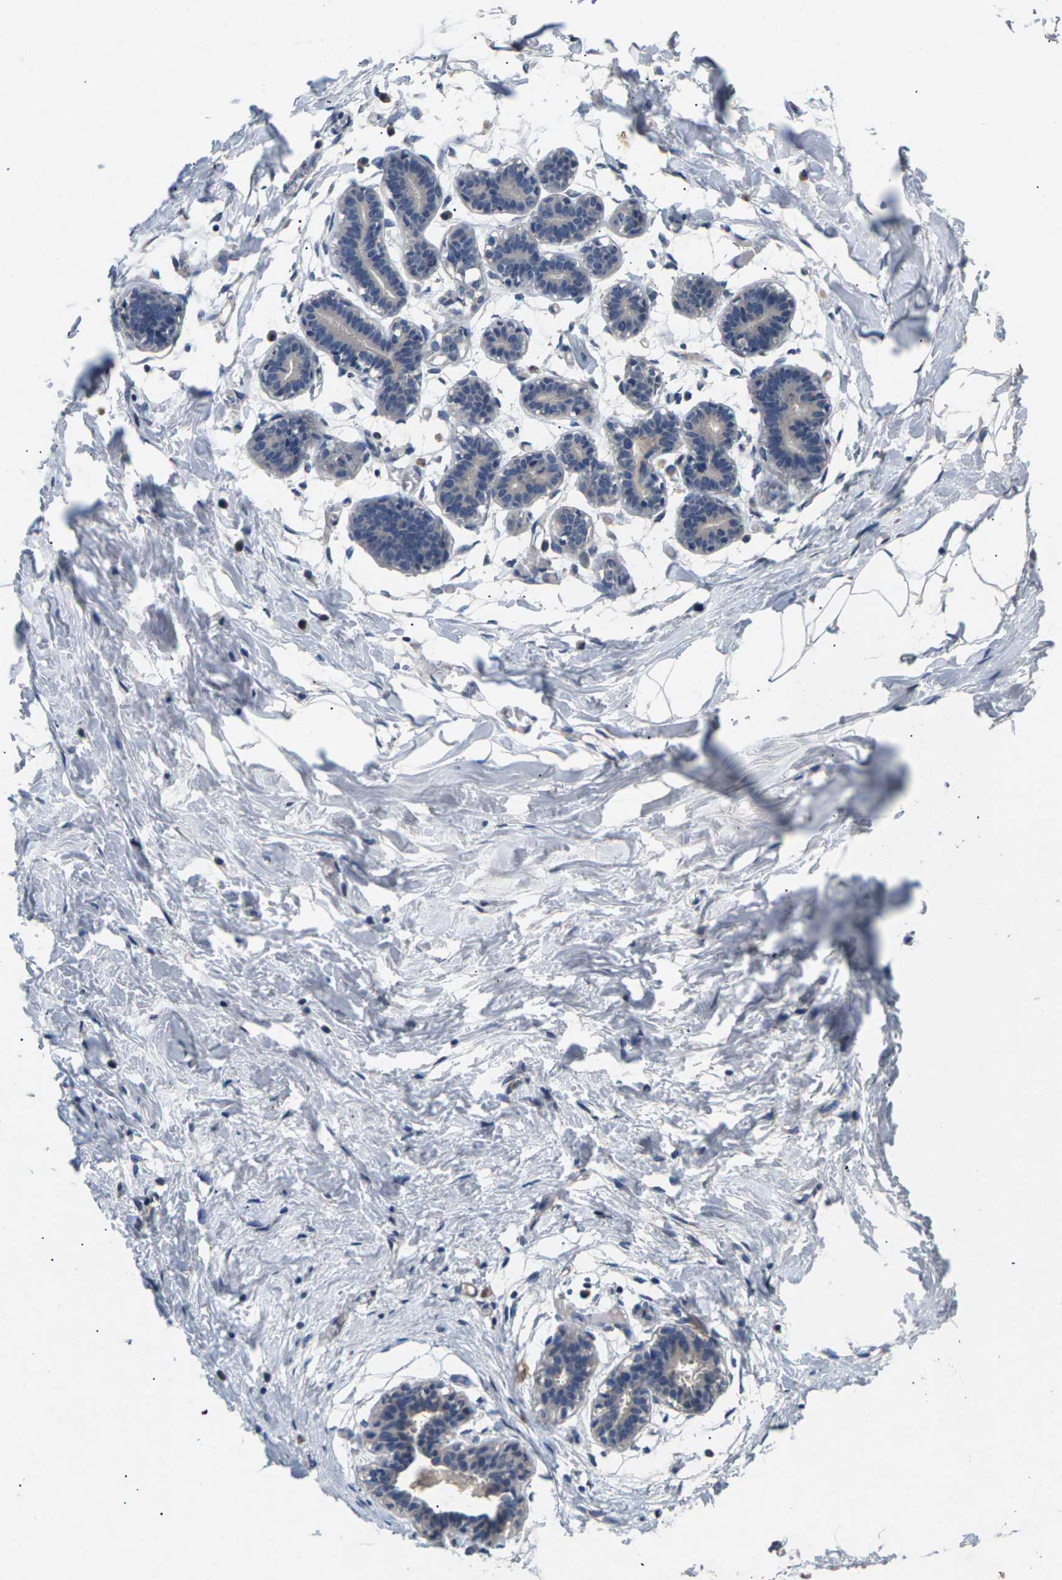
{"staining": {"intensity": "negative", "quantity": "none", "location": "none"}, "tissue": "breast", "cell_type": "Adipocytes", "image_type": "normal", "snomed": [{"axis": "morphology", "description": "Normal tissue, NOS"}, {"axis": "topography", "description": "Breast"}], "caption": "Adipocytes show no significant expression in normal breast.", "gene": "SLC2A2", "patient": {"sex": "female", "age": 27}}